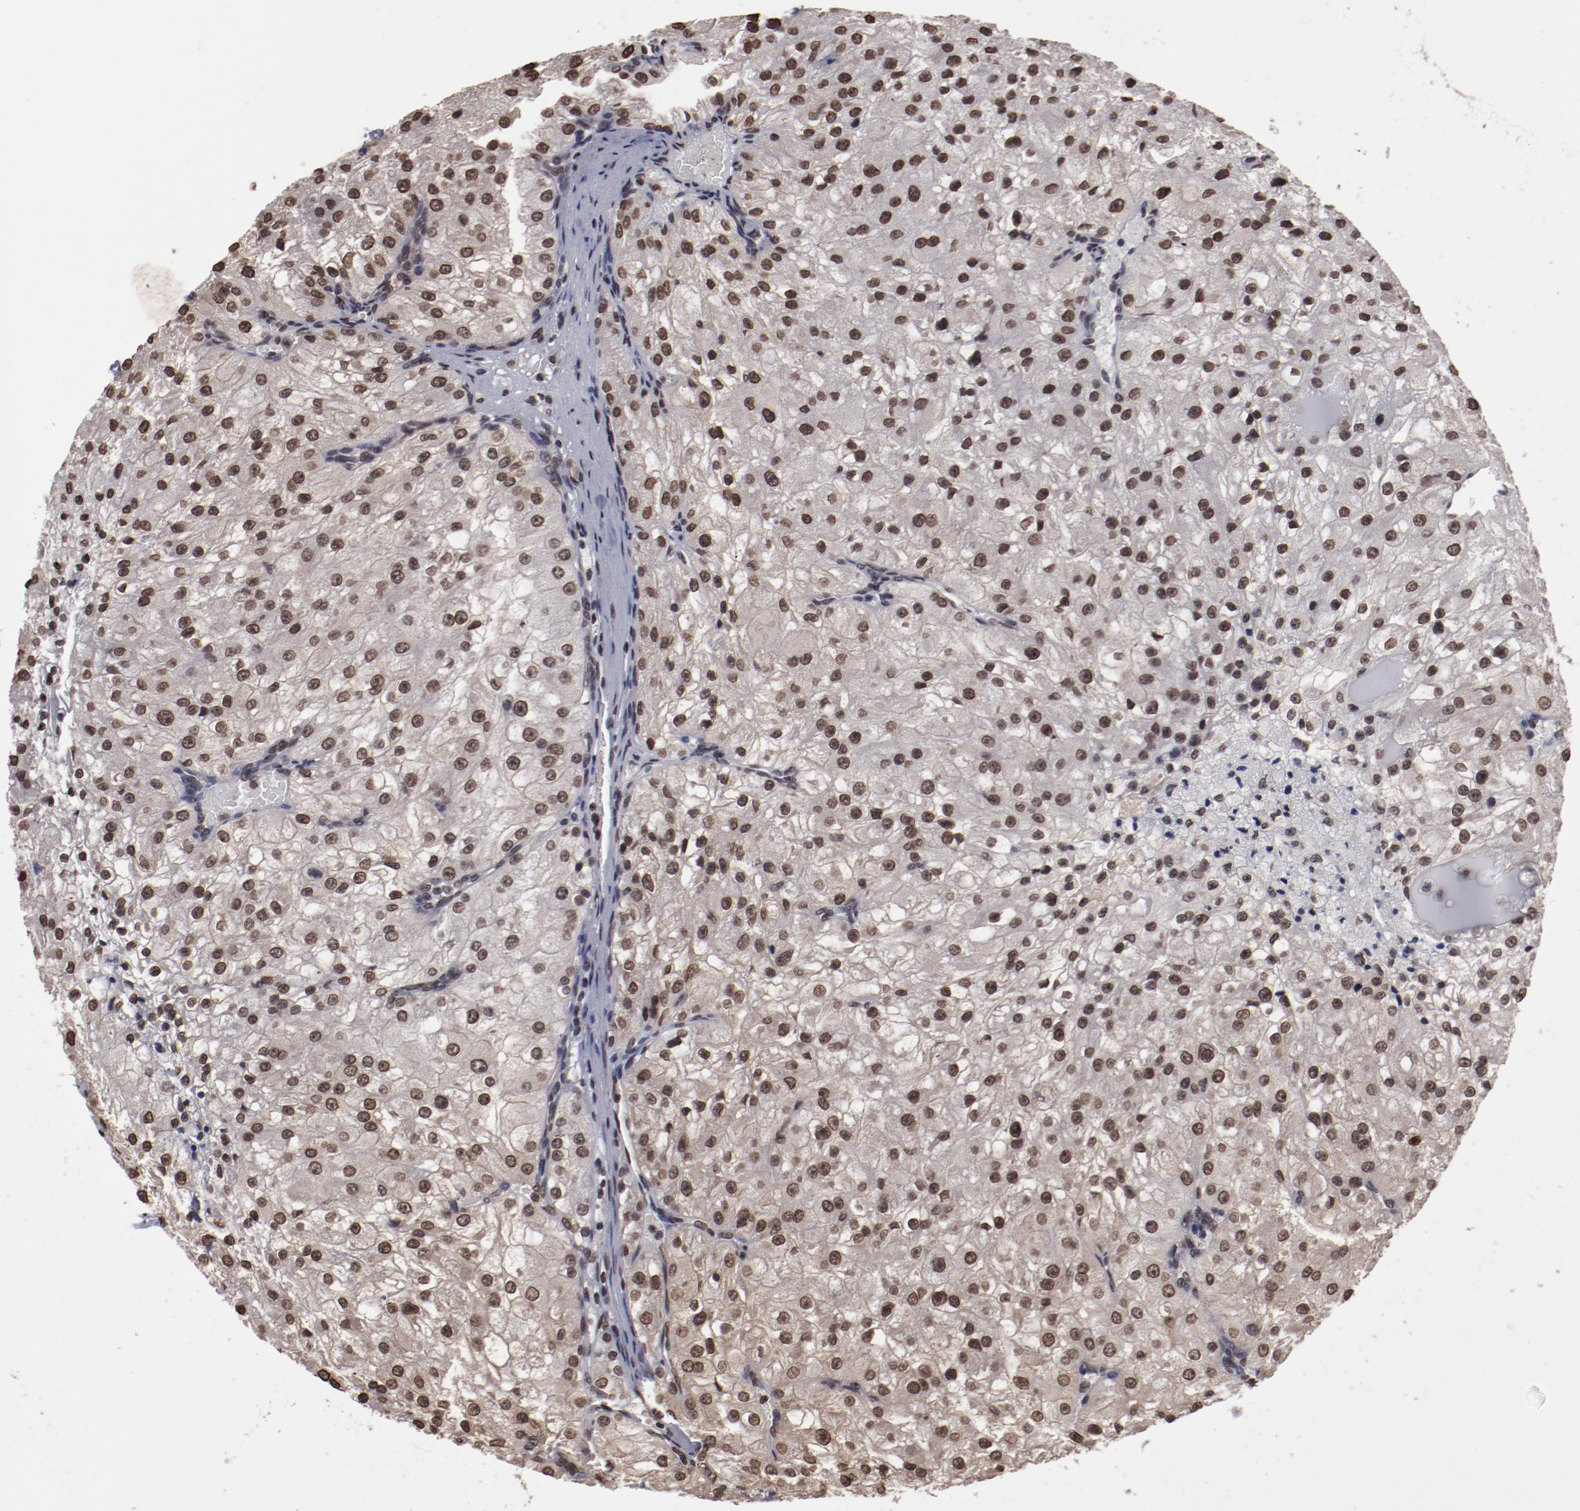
{"staining": {"intensity": "moderate", "quantity": ">75%", "location": "nuclear"}, "tissue": "renal cancer", "cell_type": "Tumor cells", "image_type": "cancer", "snomed": [{"axis": "morphology", "description": "Adenocarcinoma, NOS"}, {"axis": "topography", "description": "Kidney"}], "caption": "There is medium levels of moderate nuclear staining in tumor cells of renal cancer, as demonstrated by immunohistochemical staining (brown color).", "gene": "AKT1", "patient": {"sex": "female", "age": 74}}